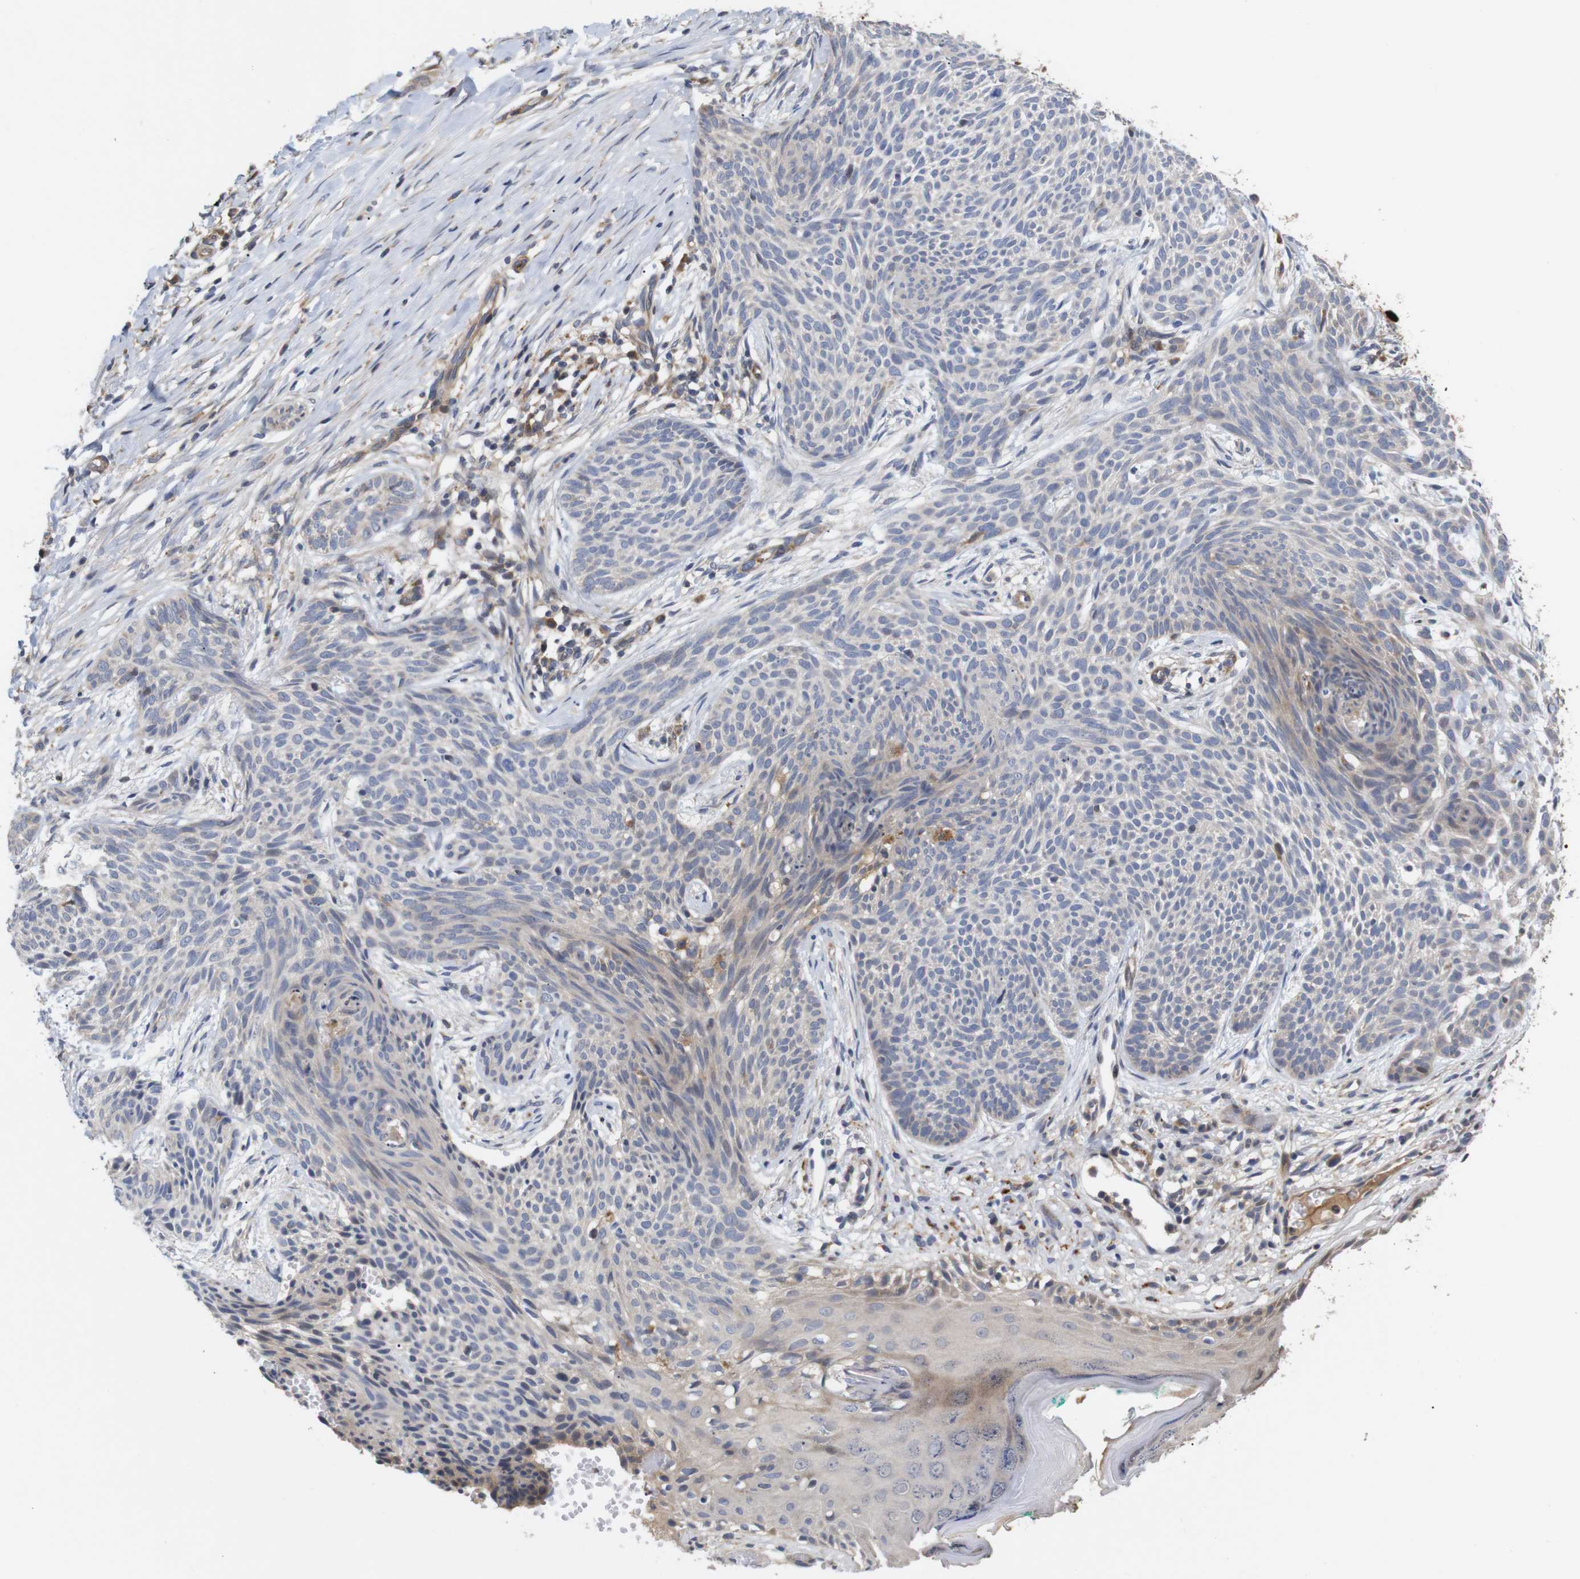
{"staining": {"intensity": "weak", "quantity": "<25%", "location": "cytoplasmic/membranous"}, "tissue": "skin cancer", "cell_type": "Tumor cells", "image_type": "cancer", "snomed": [{"axis": "morphology", "description": "Basal cell carcinoma"}, {"axis": "topography", "description": "Skin"}], "caption": "Immunohistochemical staining of skin cancer exhibits no significant staining in tumor cells.", "gene": "SPRY3", "patient": {"sex": "female", "age": 59}}